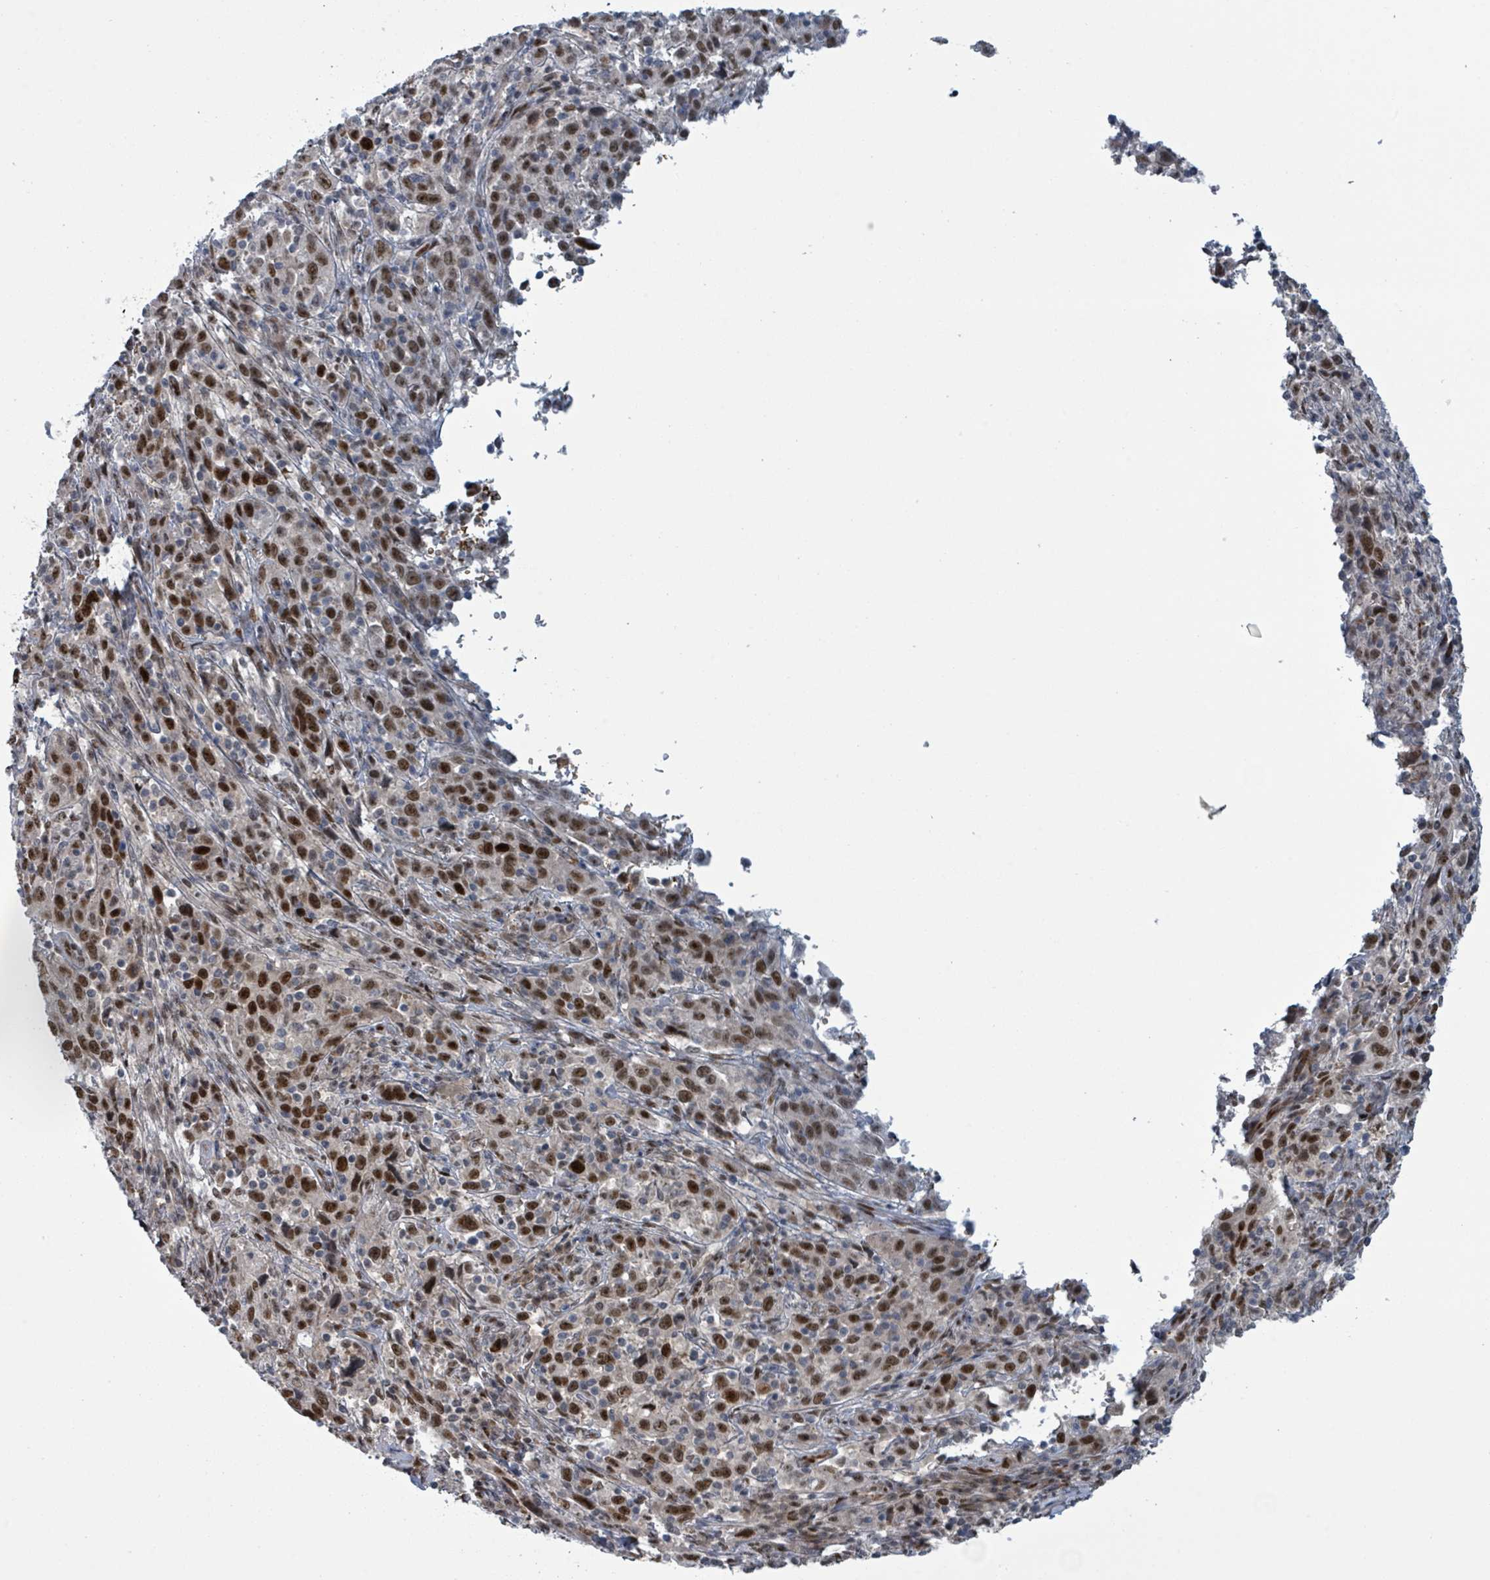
{"staining": {"intensity": "strong", "quantity": ">75%", "location": "nuclear"}, "tissue": "cervical cancer", "cell_type": "Tumor cells", "image_type": "cancer", "snomed": [{"axis": "morphology", "description": "Squamous cell carcinoma, NOS"}, {"axis": "topography", "description": "Cervix"}], "caption": "Human cervical squamous cell carcinoma stained with a brown dye shows strong nuclear positive expression in approximately >75% of tumor cells.", "gene": "KLF3", "patient": {"sex": "female", "age": 46}}